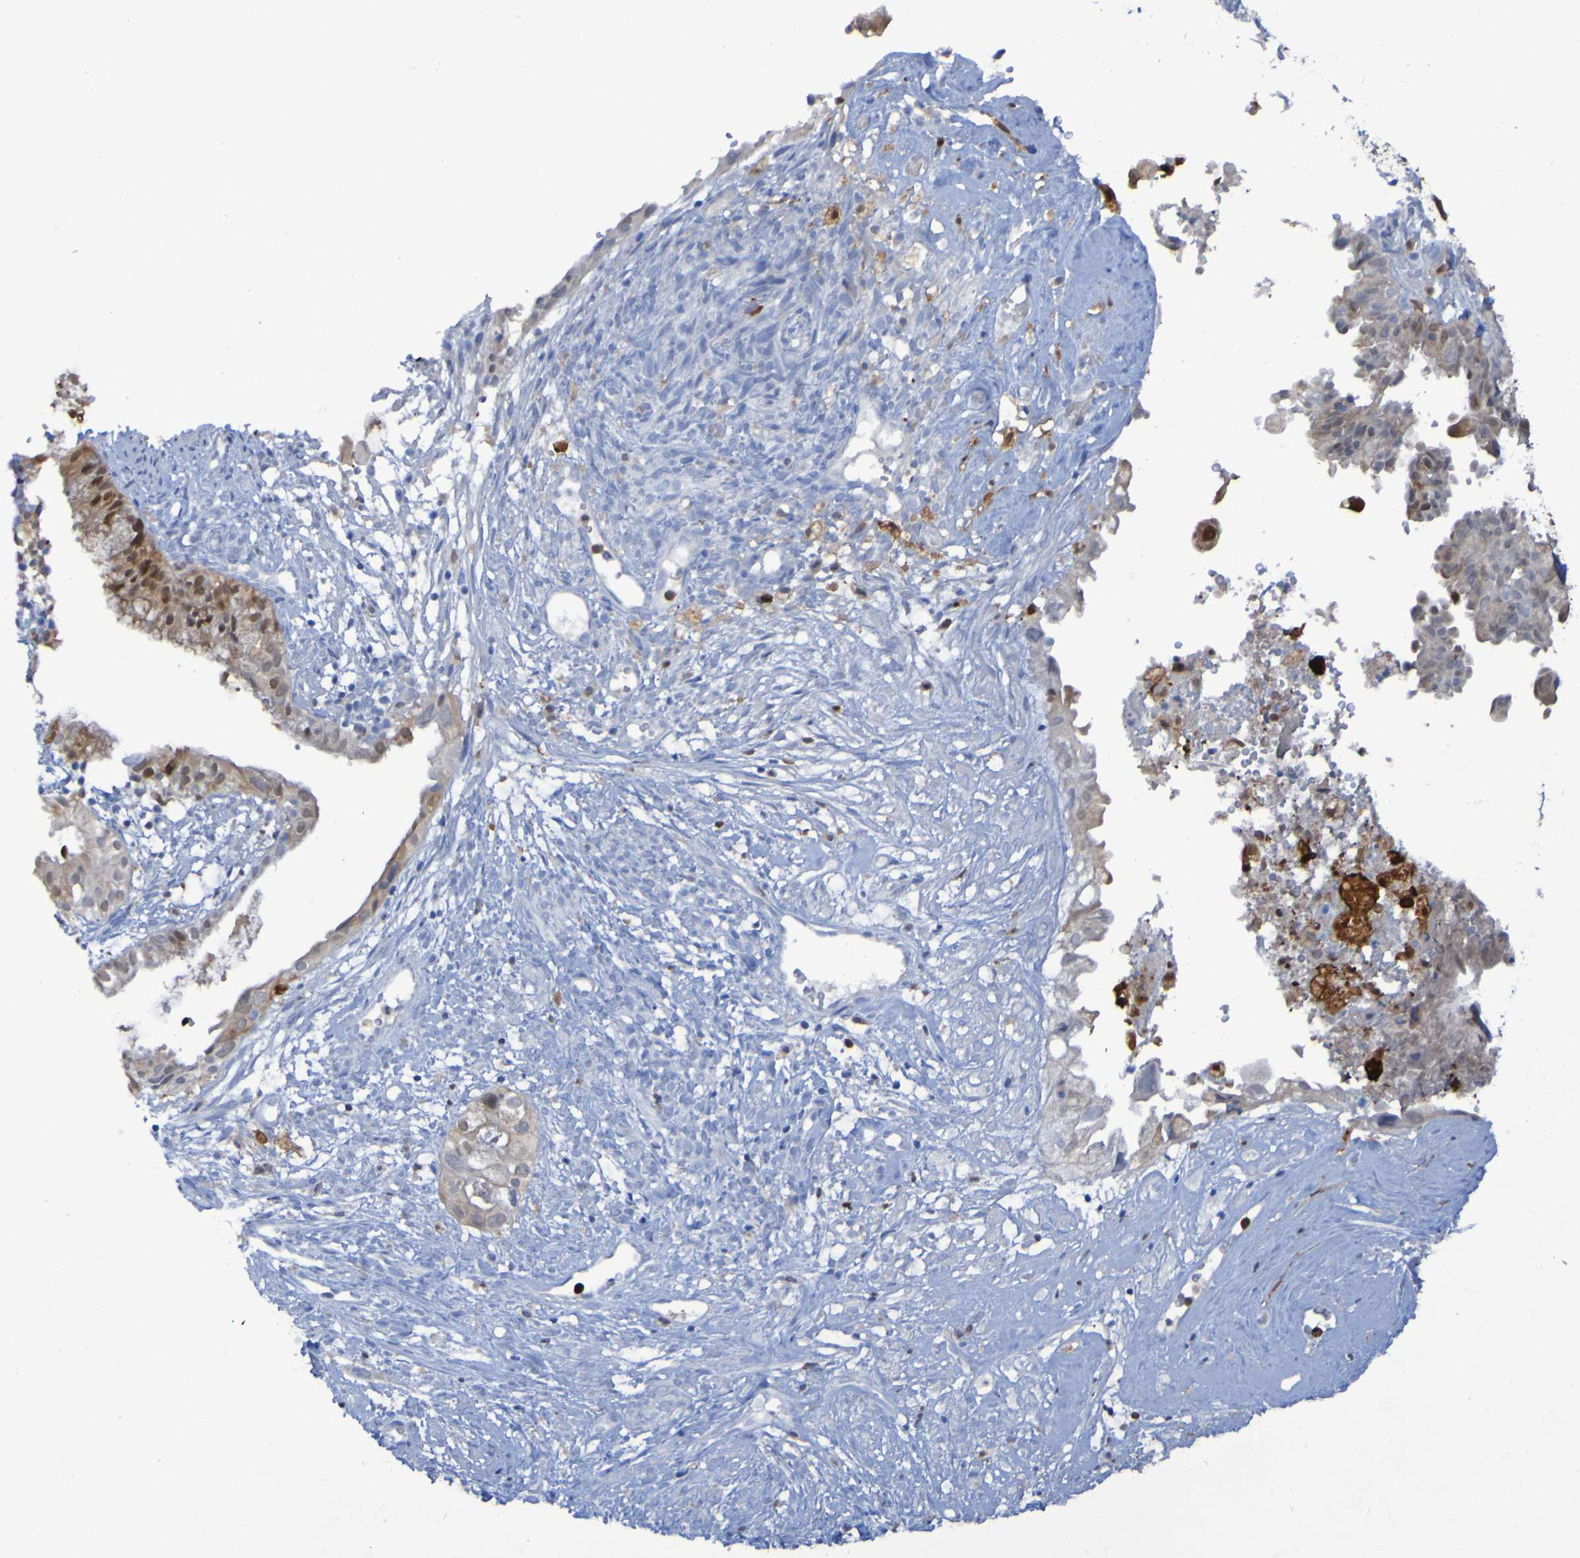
{"staining": {"intensity": "moderate", "quantity": ">75%", "location": "cytoplasmic/membranous"}, "tissue": "cervical cancer", "cell_type": "Tumor cells", "image_type": "cancer", "snomed": [{"axis": "morphology", "description": "Normal tissue, NOS"}, {"axis": "morphology", "description": "Adenocarcinoma, NOS"}, {"axis": "topography", "description": "Cervix"}, {"axis": "topography", "description": "Endometrium"}], "caption": "IHC histopathology image of cervical cancer stained for a protein (brown), which exhibits medium levels of moderate cytoplasmic/membranous expression in about >75% of tumor cells.", "gene": "MPPE1", "patient": {"sex": "female", "age": 86}}